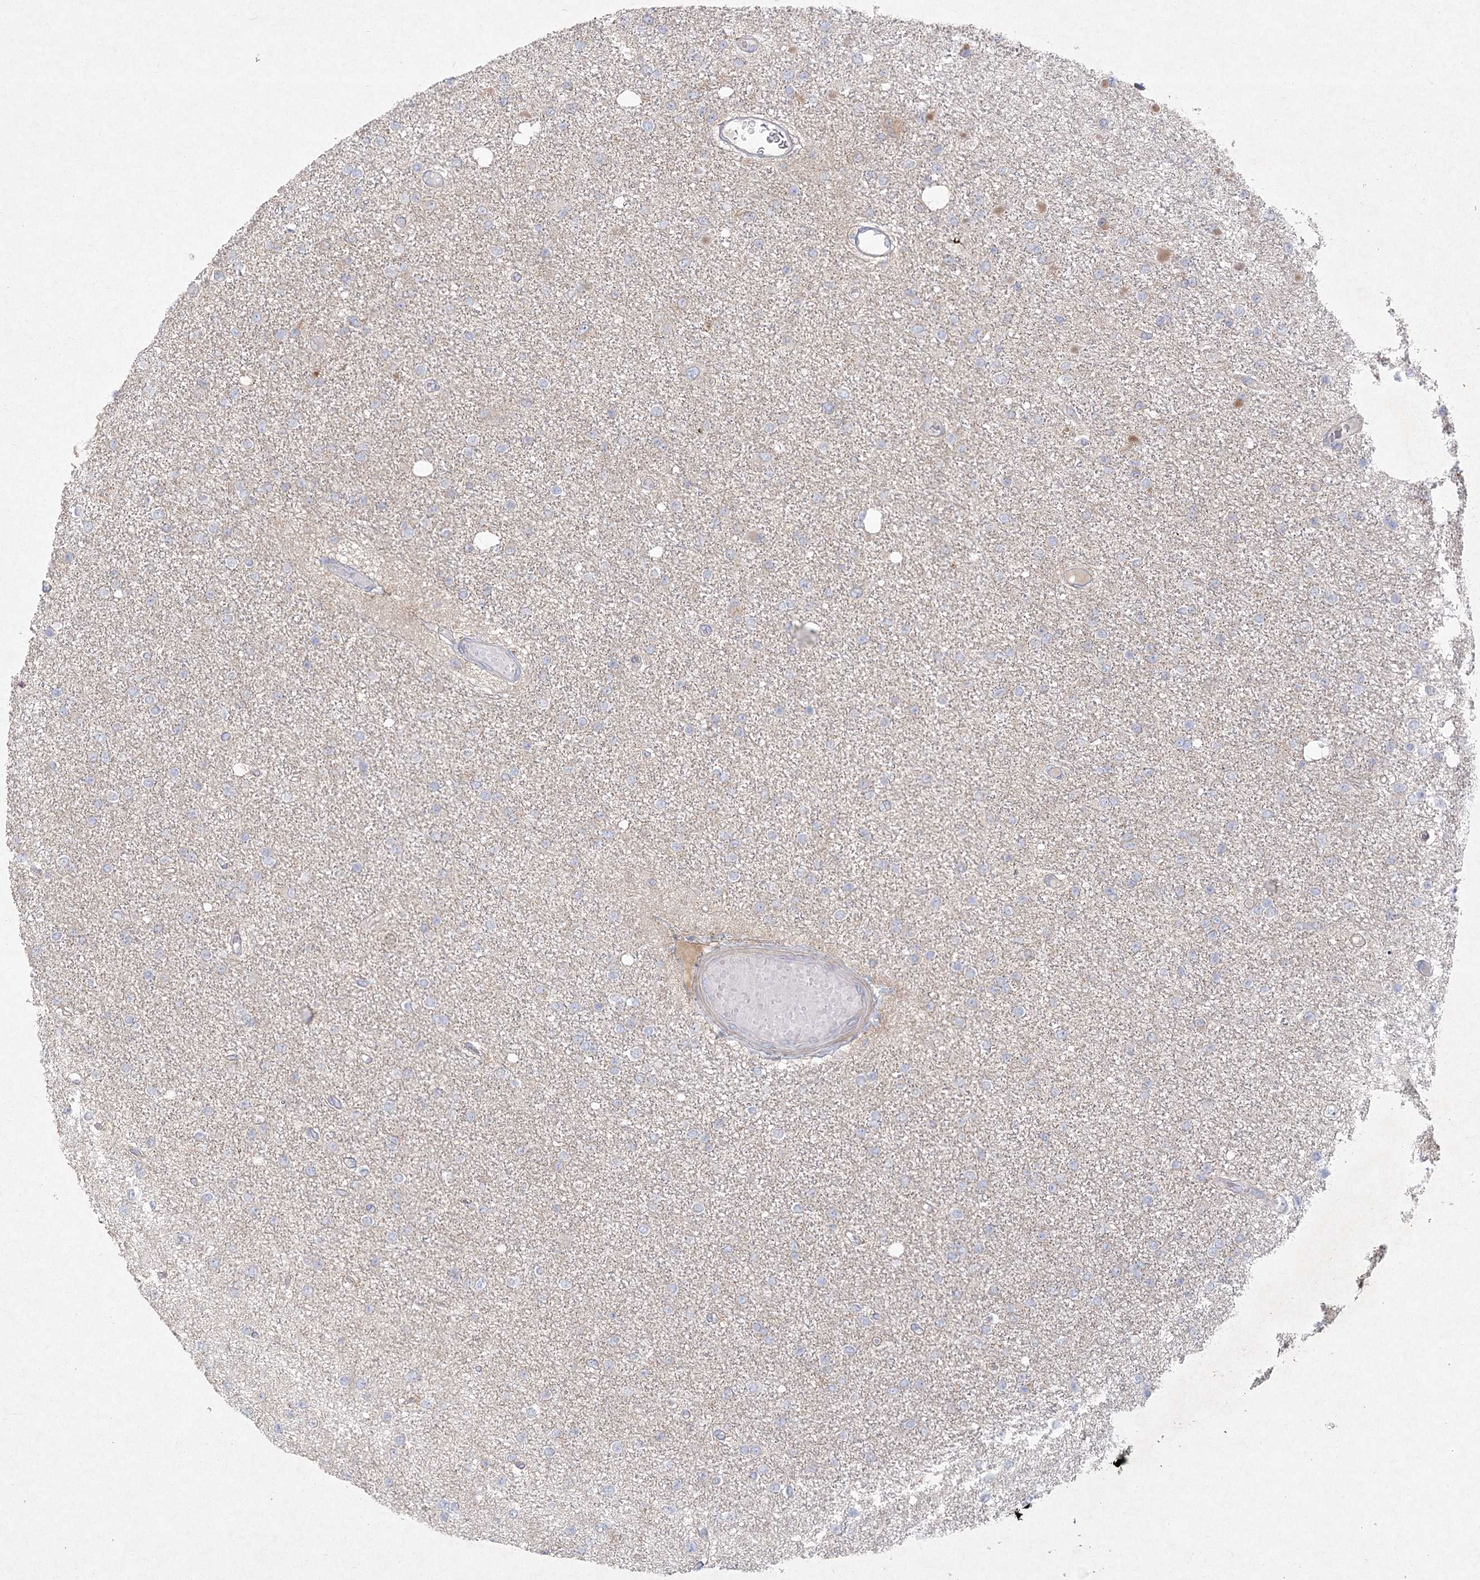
{"staining": {"intensity": "negative", "quantity": "none", "location": "none"}, "tissue": "glioma", "cell_type": "Tumor cells", "image_type": "cancer", "snomed": [{"axis": "morphology", "description": "Glioma, malignant, Low grade"}, {"axis": "topography", "description": "Brain"}], "caption": "IHC histopathology image of neoplastic tissue: human glioma stained with DAB demonstrates no significant protein staining in tumor cells. Brightfield microscopy of immunohistochemistry stained with DAB (3,3'-diaminobenzidine) (brown) and hematoxylin (blue), captured at high magnification.", "gene": "FAM110C", "patient": {"sex": "female", "age": 22}}